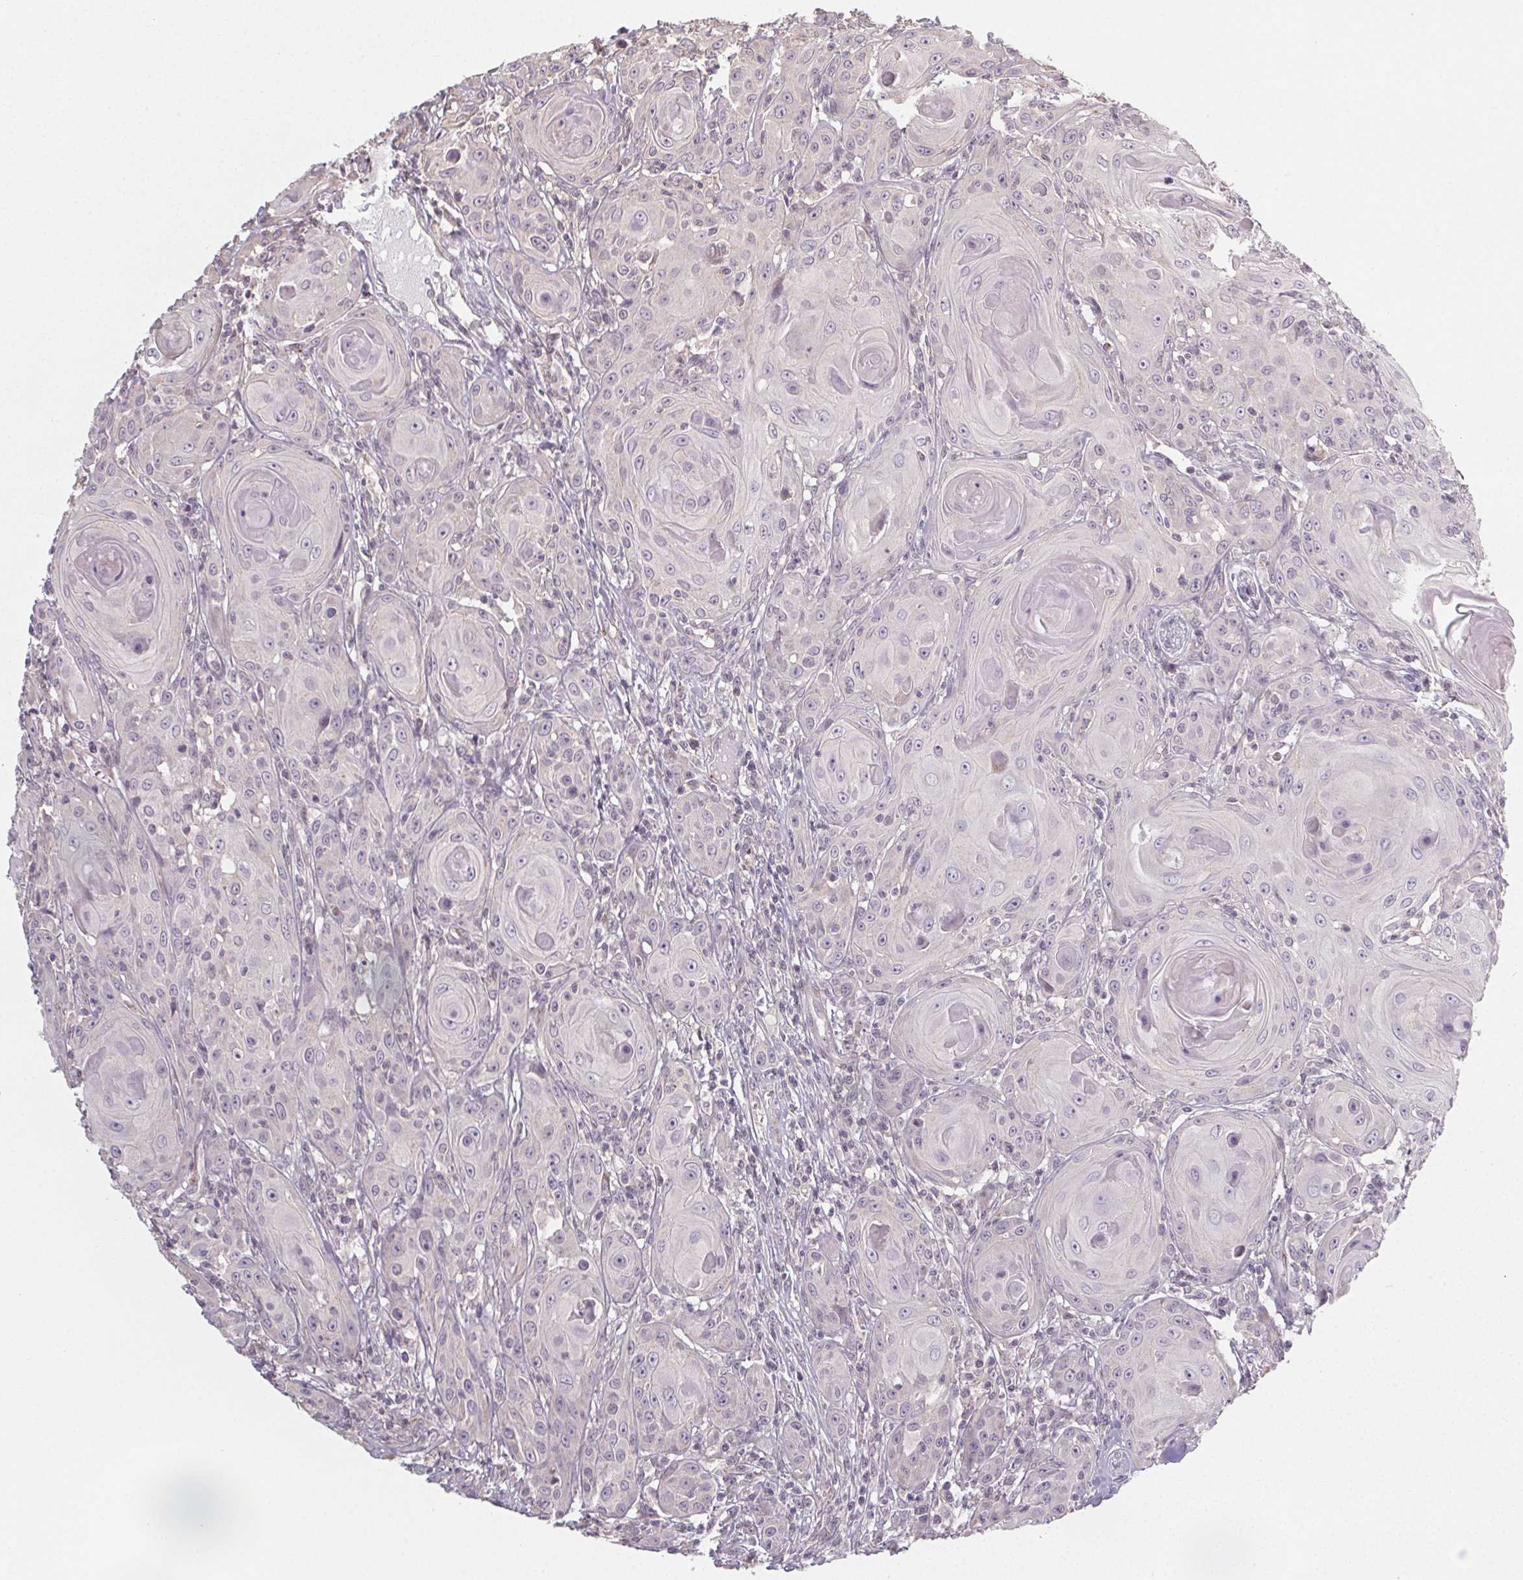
{"staining": {"intensity": "negative", "quantity": "none", "location": "none"}, "tissue": "head and neck cancer", "cell_type": "Tumor cells", "image_type": "cancer", "snomed": [{"axis": "morphology", "description": "Squamous cell carcinoma, NOS"}, {"axis": "topography", "description": "Head-Neck"}], "caption": "DAB (3,3'-diaminobenzidine) immunohistochemical staining of human head and neck cancer displays no significant positivity in tumor cells.", "gene": "SLC26A2", "patient": {"sex": "female", "age": 80}}